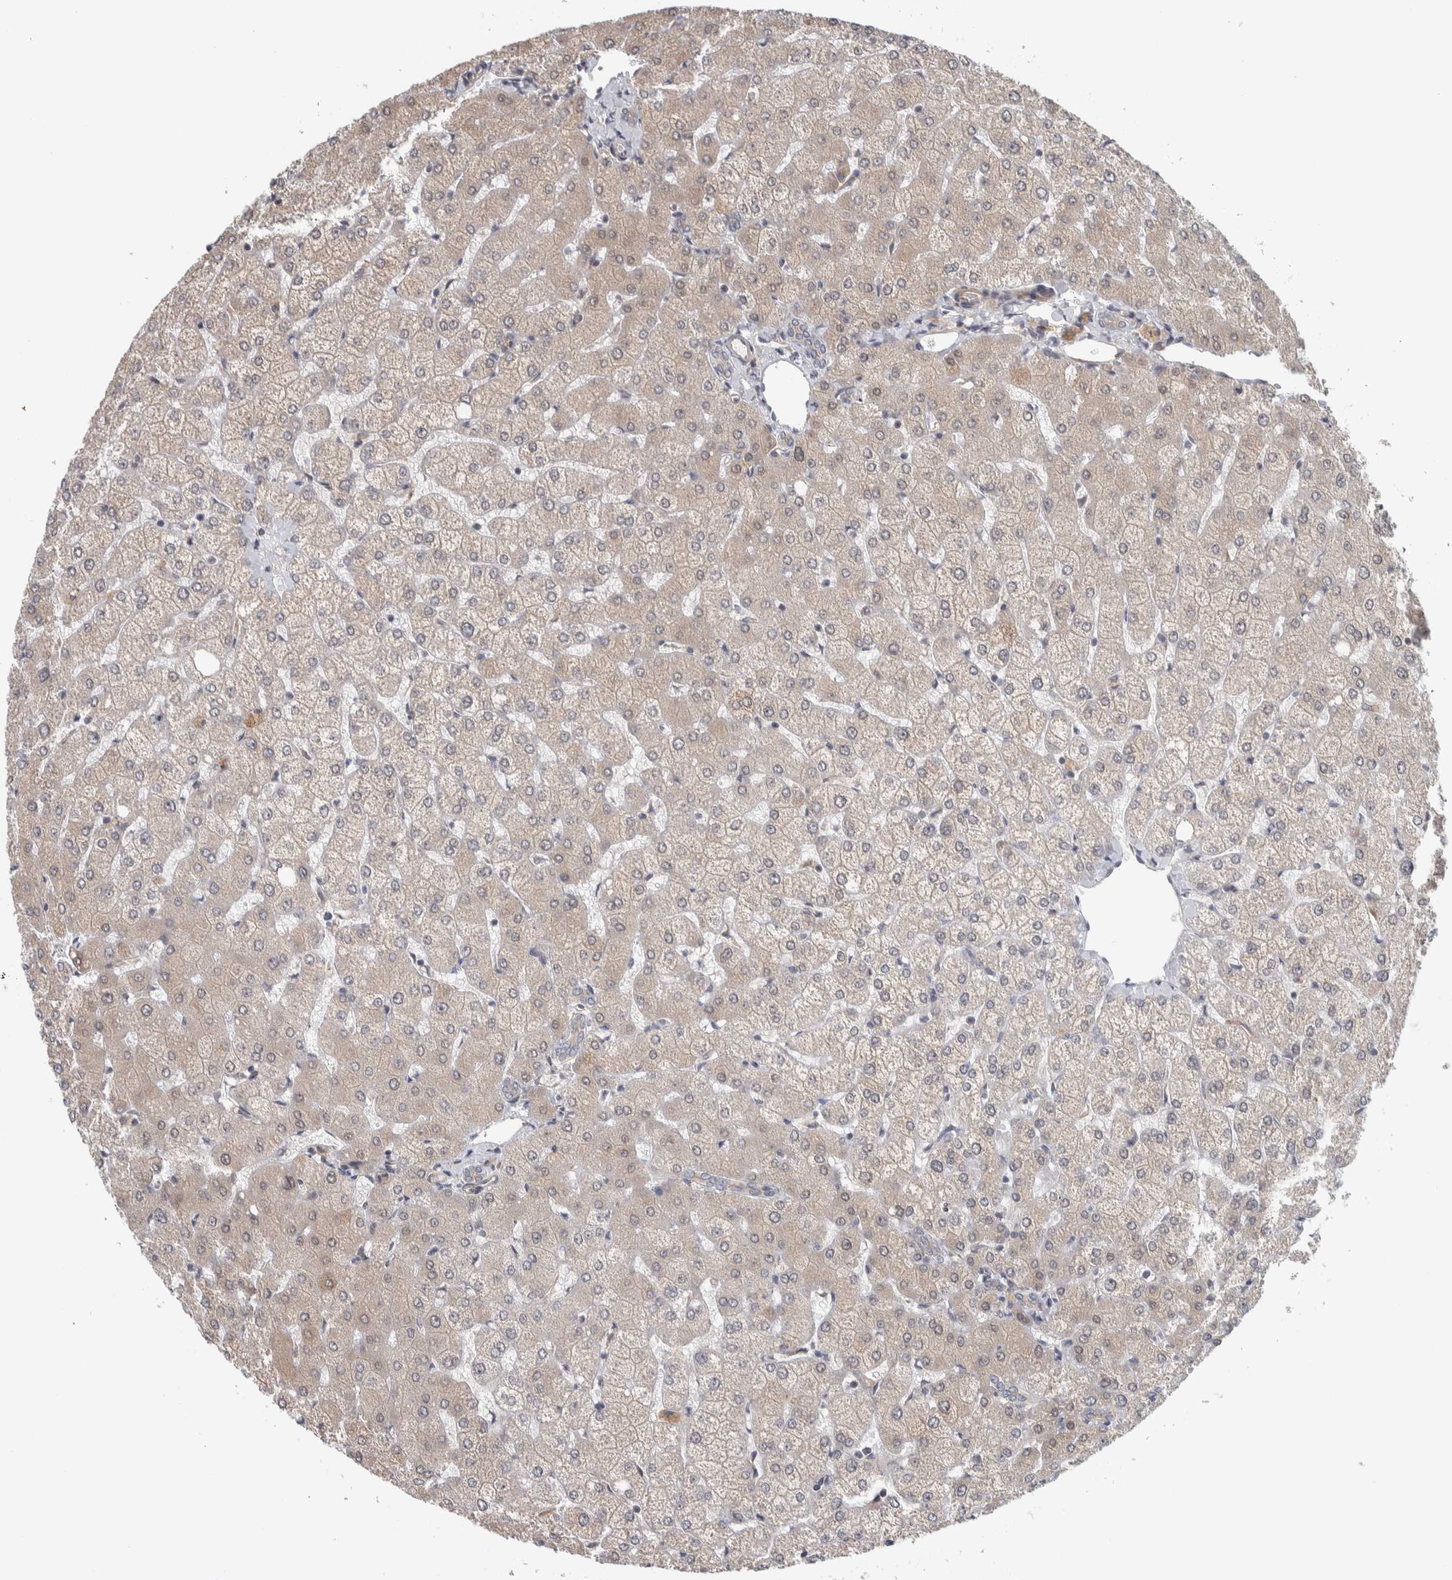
{"staining": {"intensity": "weak", "quantity": "<25%", "location": "cytoplasmic/membranous"}, "tissue": "liver", "cell_type": "Cholangiocytes", "image_type": "normal", "snomed": [{"axis": "morphology", "description": "Normal tissue, NOS"}, {"axis": "topography", "description": "Liver"}], "caption": "Protein analysis of unremarkable liver exhibits no significant expression in cholangiocytes.", "gene": "TBC1D31", "patient": {"sex": "female", "age": 54}}